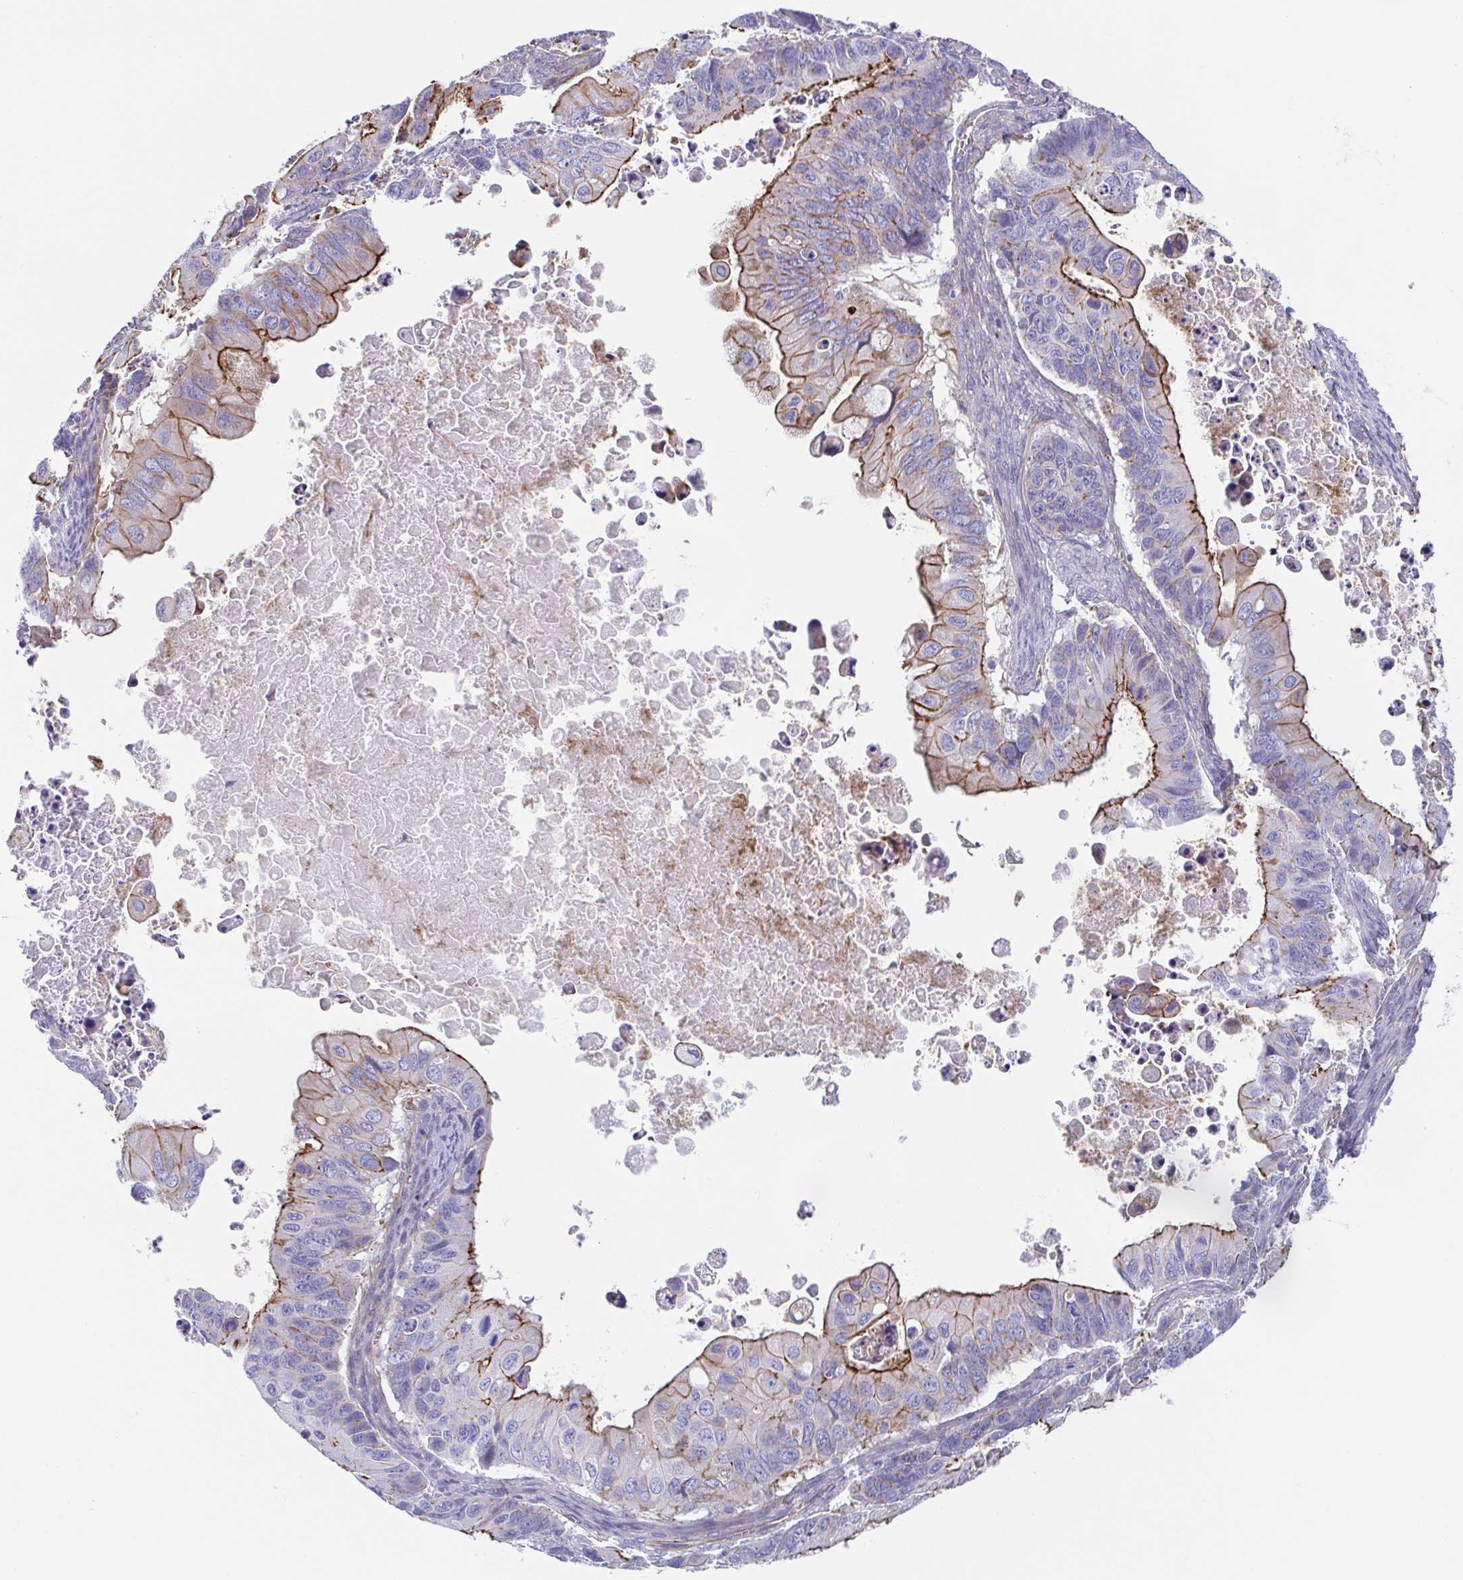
{"staining": {"intensity": "moderate", "quantity": "25%-75%", "location": "cytoplasmic/membranous"}, "tissue": "ovarian cancer", "cell_type": "Tumor cells", "image_type": "cancer", "snomed": [{"axis": "morphology", "description": "Cystadenocarcinoma, mucinous, NOS"}, {"axis": "topography", "description": "Ovary"}], "caption": "Ovarian mucinous cystadenocarcinoma was stained to show a protein in brown. There is medium levels of moderate cytoplasmic/membranous staining in about 25%-75% of tumor cells.", "gene": "TRAM2", "patient": {"sex": "female", "age": 64}}